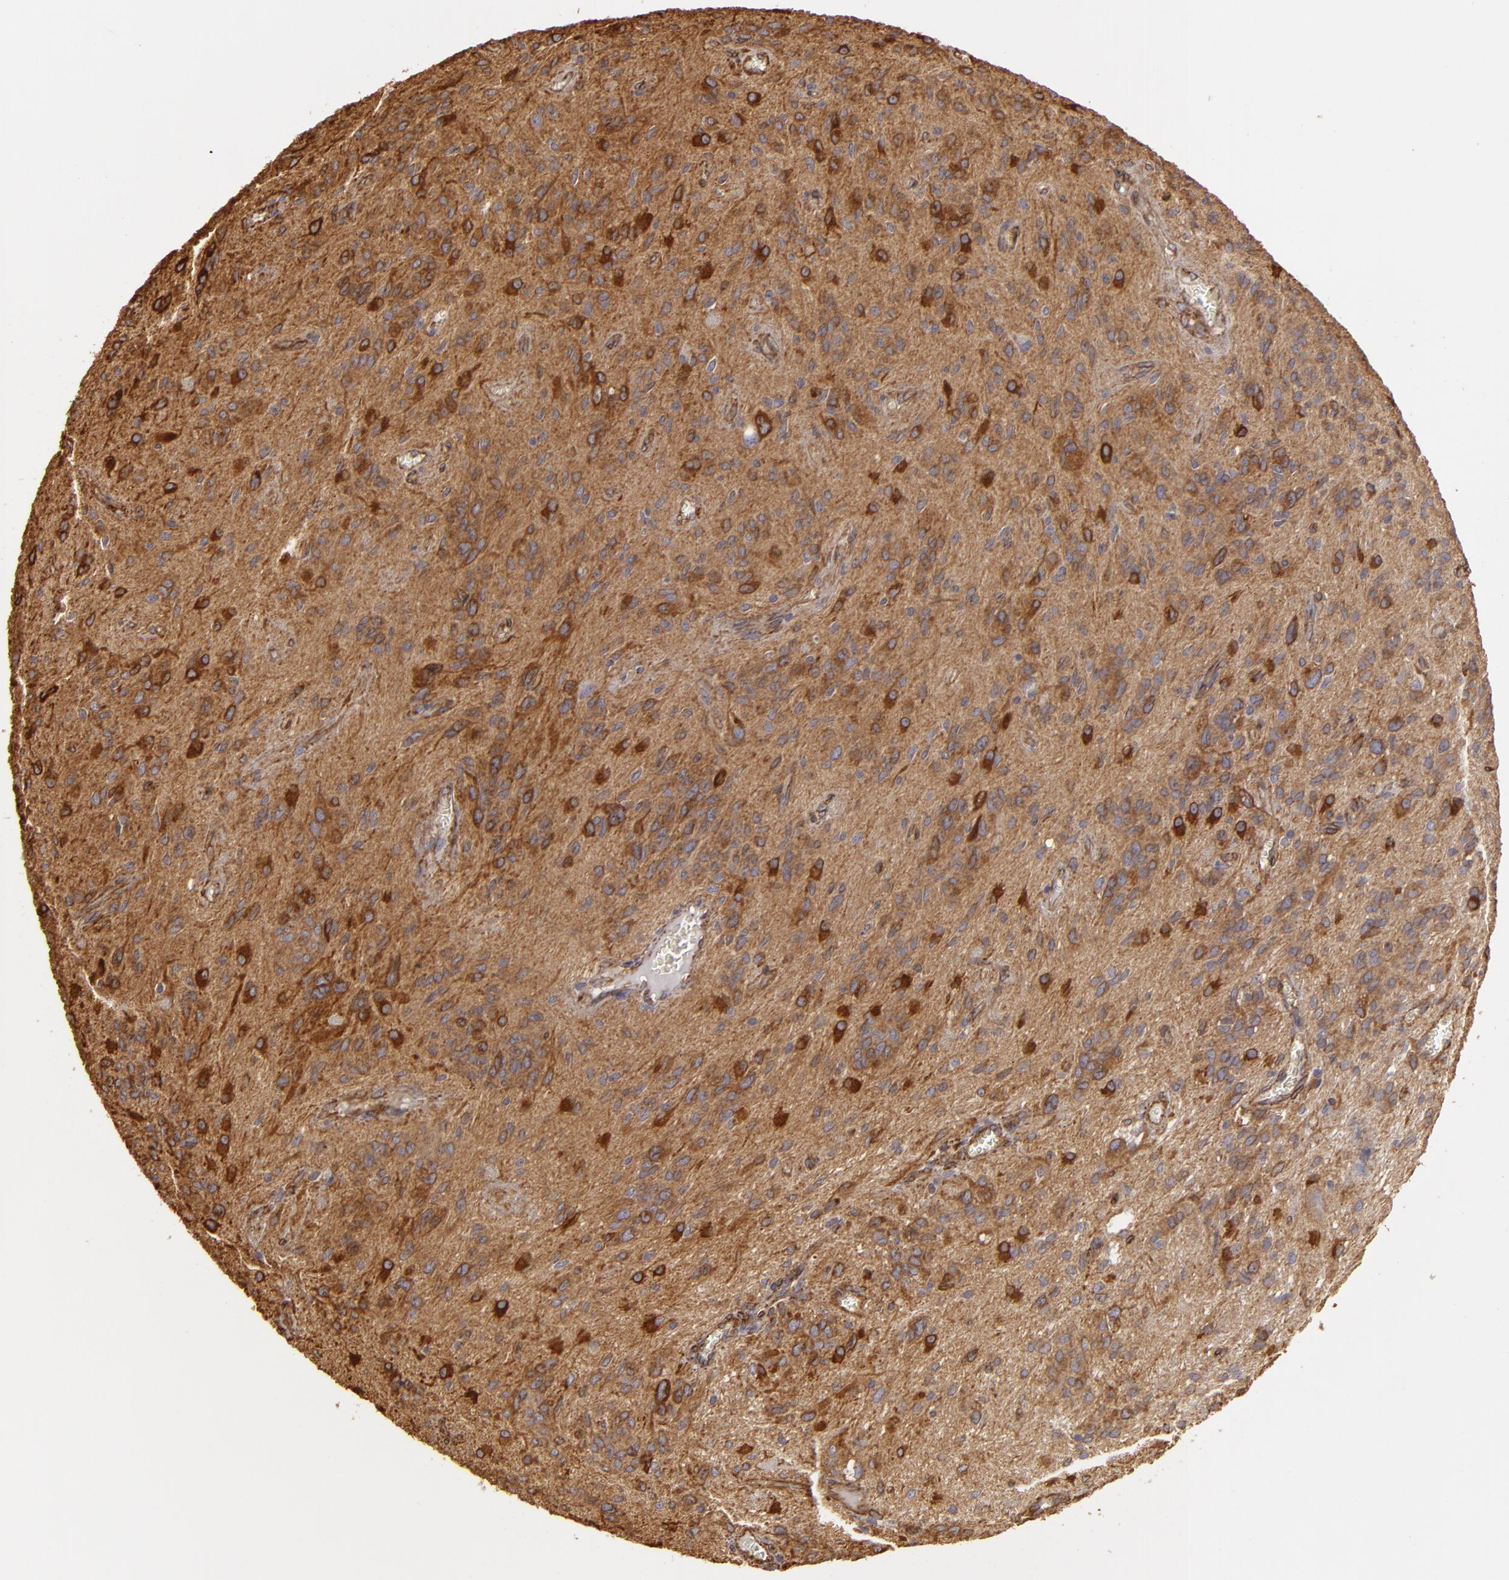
{"staining": {"intensity": "moderate", "quantity": ">75%", "location": "cytoplasmic/membranous"}, "tissue": "glioma", "cell_type": "Tumor cells", "image_type": "cancer", "snomed": [{"axis": "morphology", "description": "Glioma, malignant, Low grade"}, {"axis": "topography", "description": "Brain"}], "caption": "Tumor cells exhibit medium levels of moderate cytoplasmic/membranous expression in about >75% of cells in malignant glioma (low-grade).", "gene": "CYB5R3", "patient": {"sex": "female", "age": 15}}